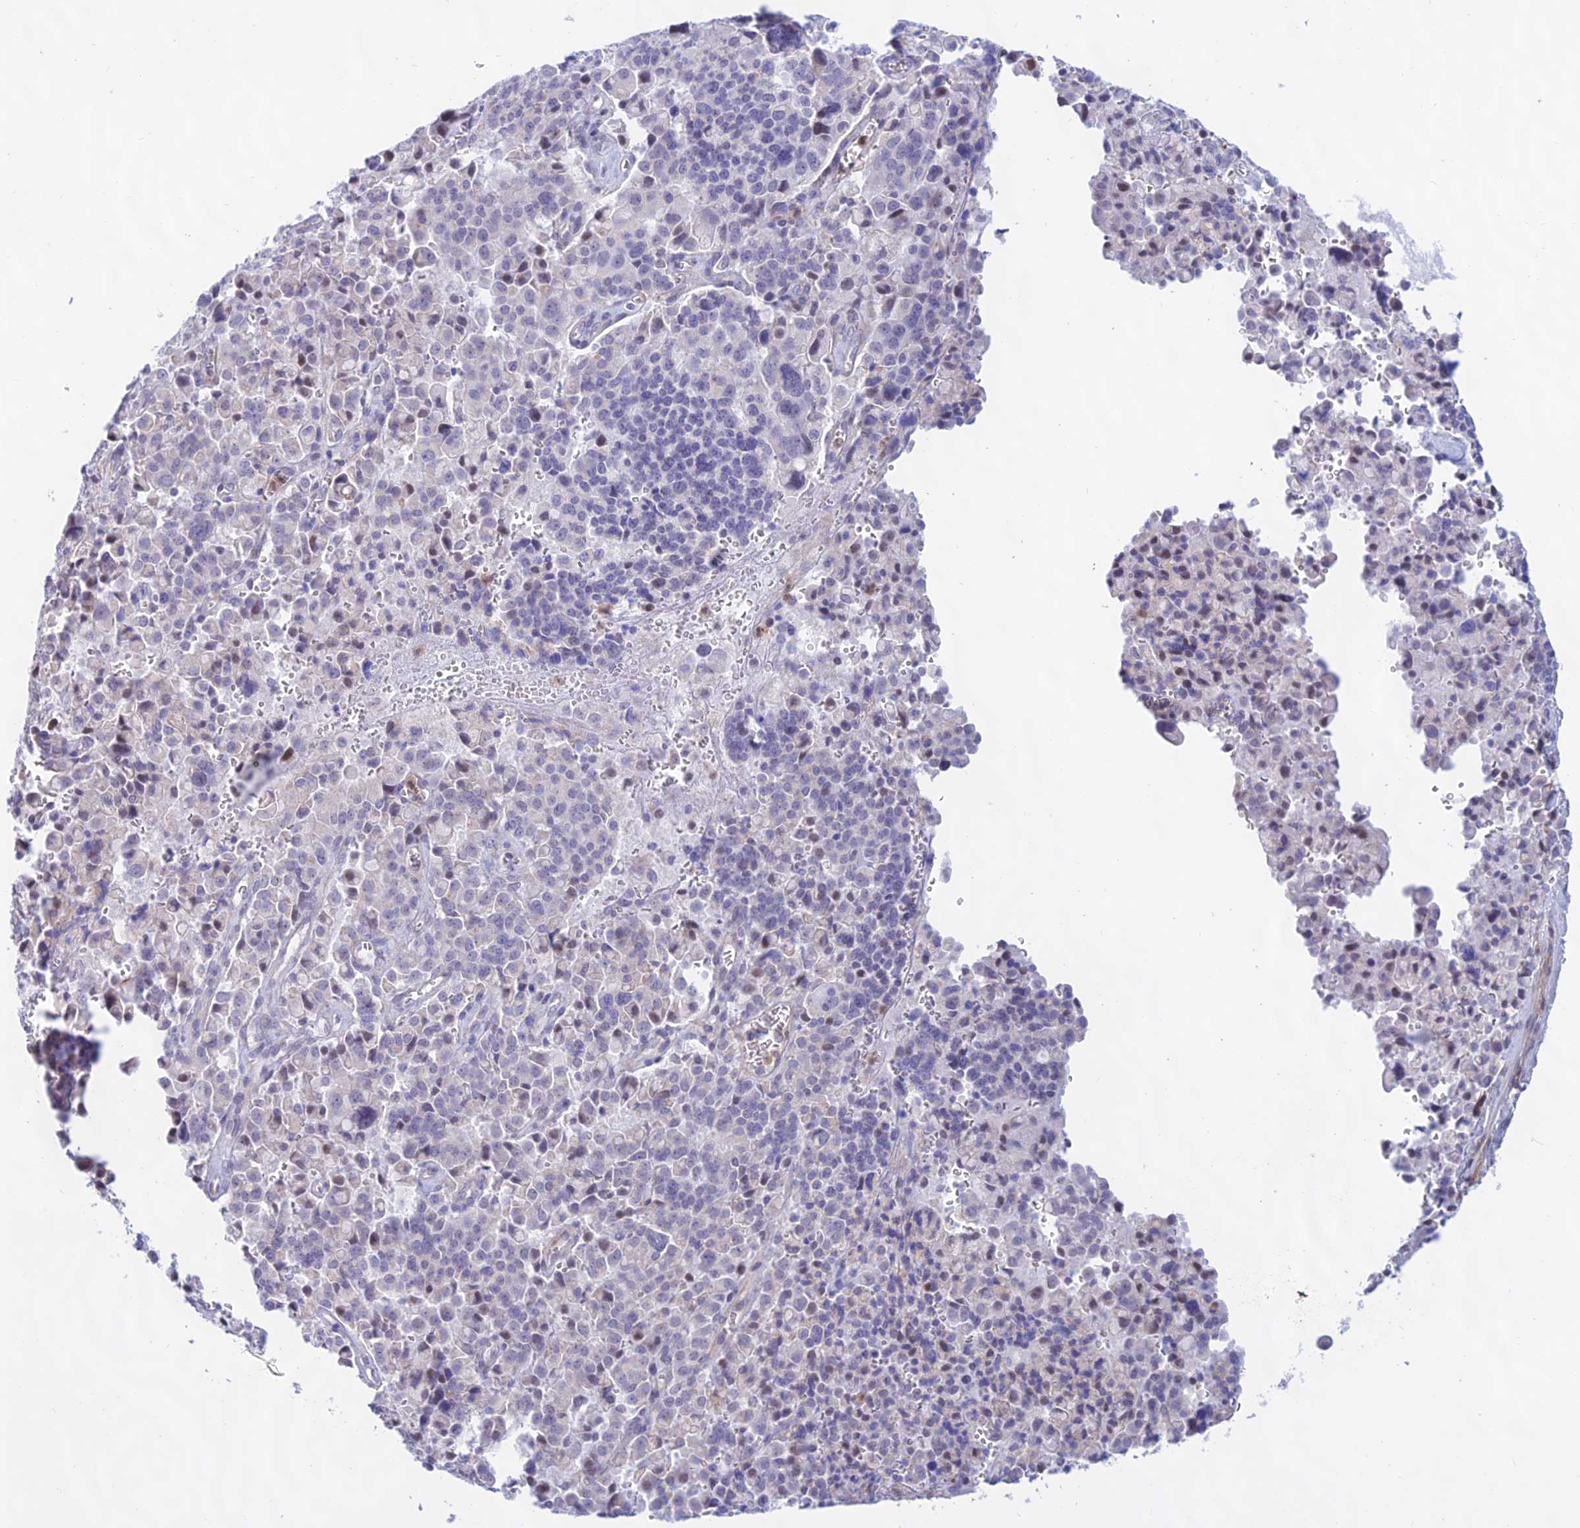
{"staining": {"intensity": "negative", "quantity": "none", "location": "none"}, "tissue": "pancreatic cancer", "cell_type": "Tumor cells", "image_type": "cancer", "snomed": [{"axis": "morphology", "description": "Adenocarcinoma, NOS"}, {"axis": "topography", "description": "Pancreas"}], "caption": "Immunohistochemical staining of adenocarcinoma (pancreatic) demonstrates no significant expression in tumor cells.", "gene": "KRR1", "patient": {"sex": "male", "age": 65}}